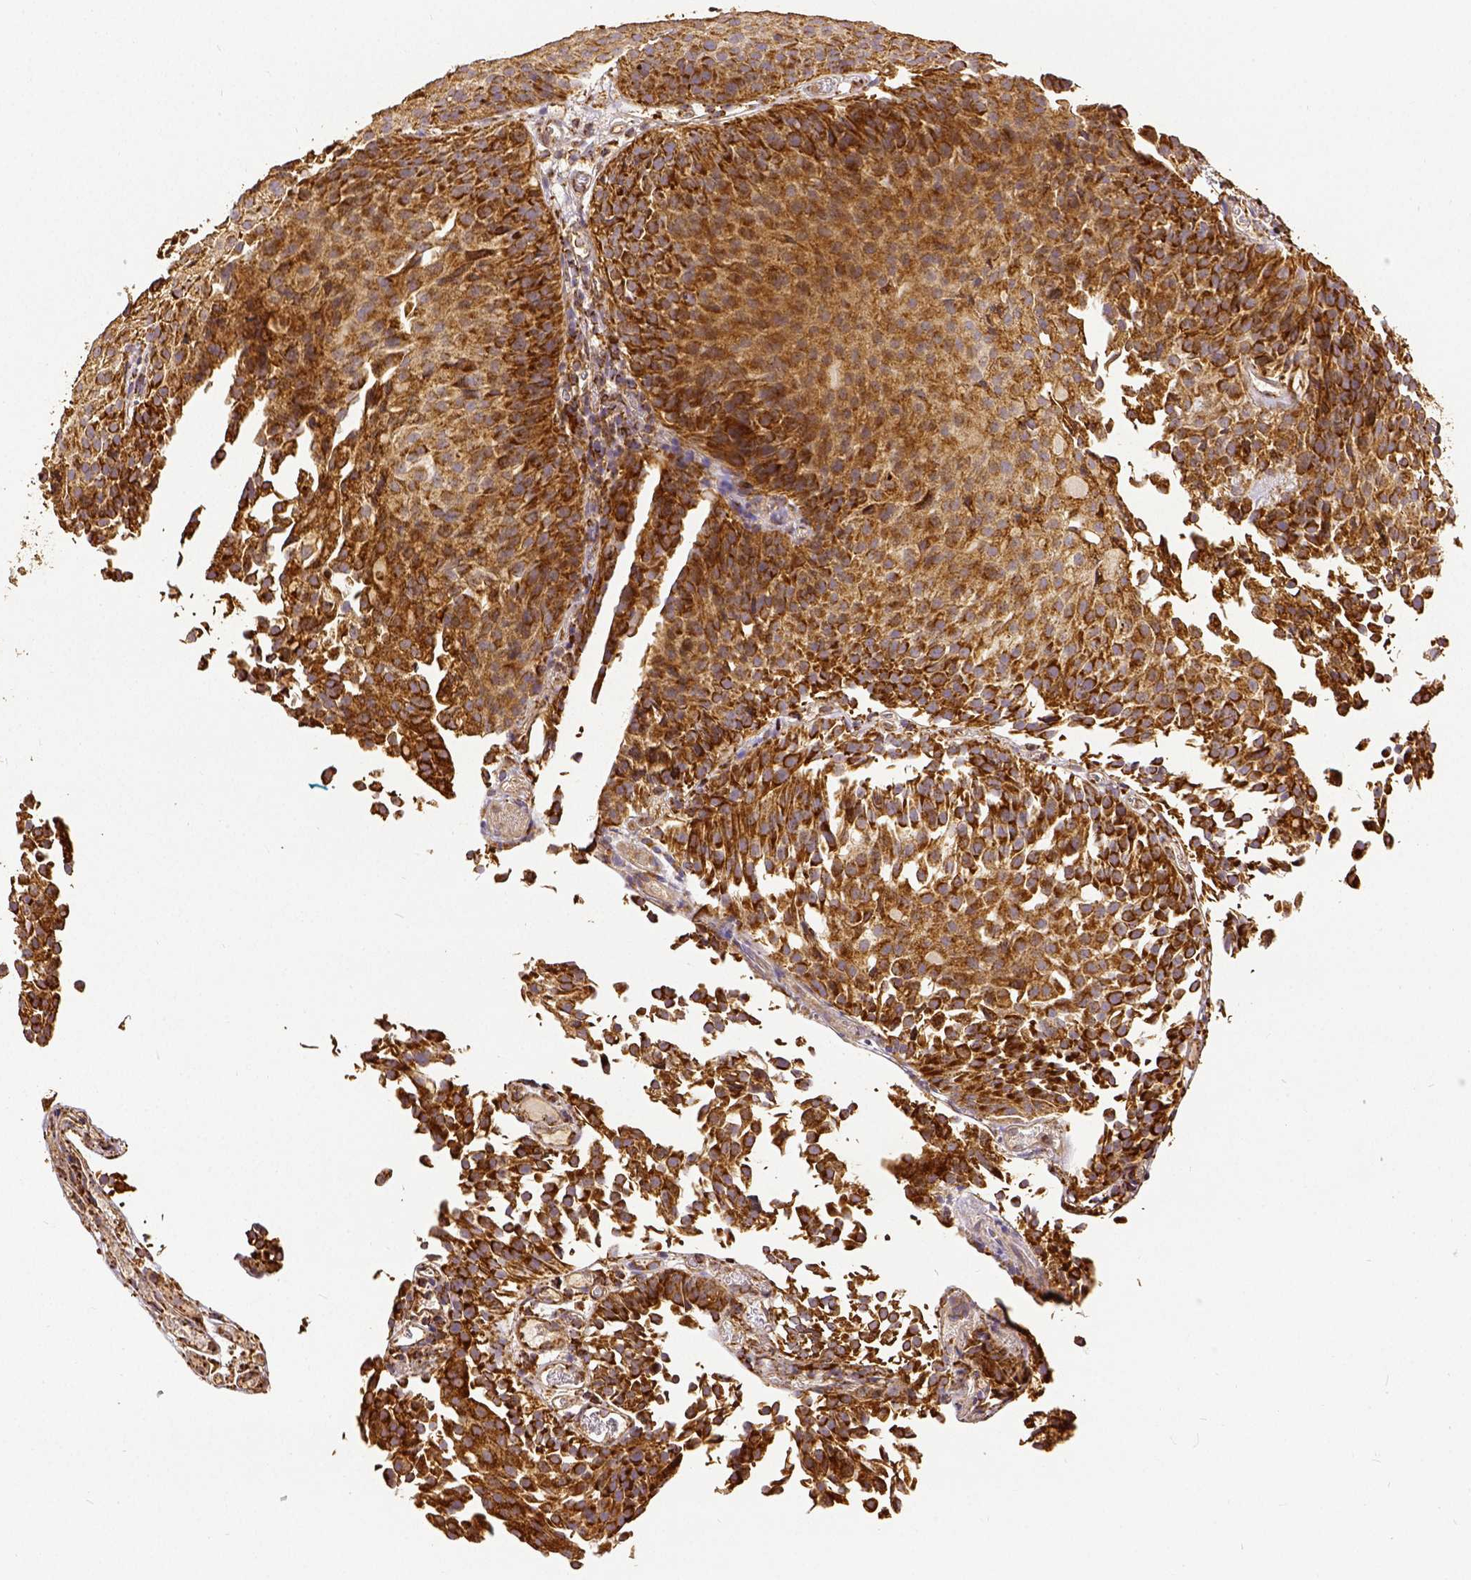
{"staining": {"intensity": "moderate", "quantity": ">75%", "location": "cytoplasmic/membranous"}, "tissue": "urothelial cancer", "cell_type": "Tumor cells", "image_type": "cancer", "snomed": [{"axis": "morphology", "description": "Urothelial carcinoma, Low grade"}, {"axis": "topography", "description": "Urinary bladder"}], "caption": "DAB (3,3'-diaminobenzidine) immunohistochemical staining of human urothelial cancer demonstrates moderate cytoplasmic/membranous protein staining in approximately >75% of tumor cells.", "gene": "SDHB", "patient": {"sex": "male", "age": 80}}